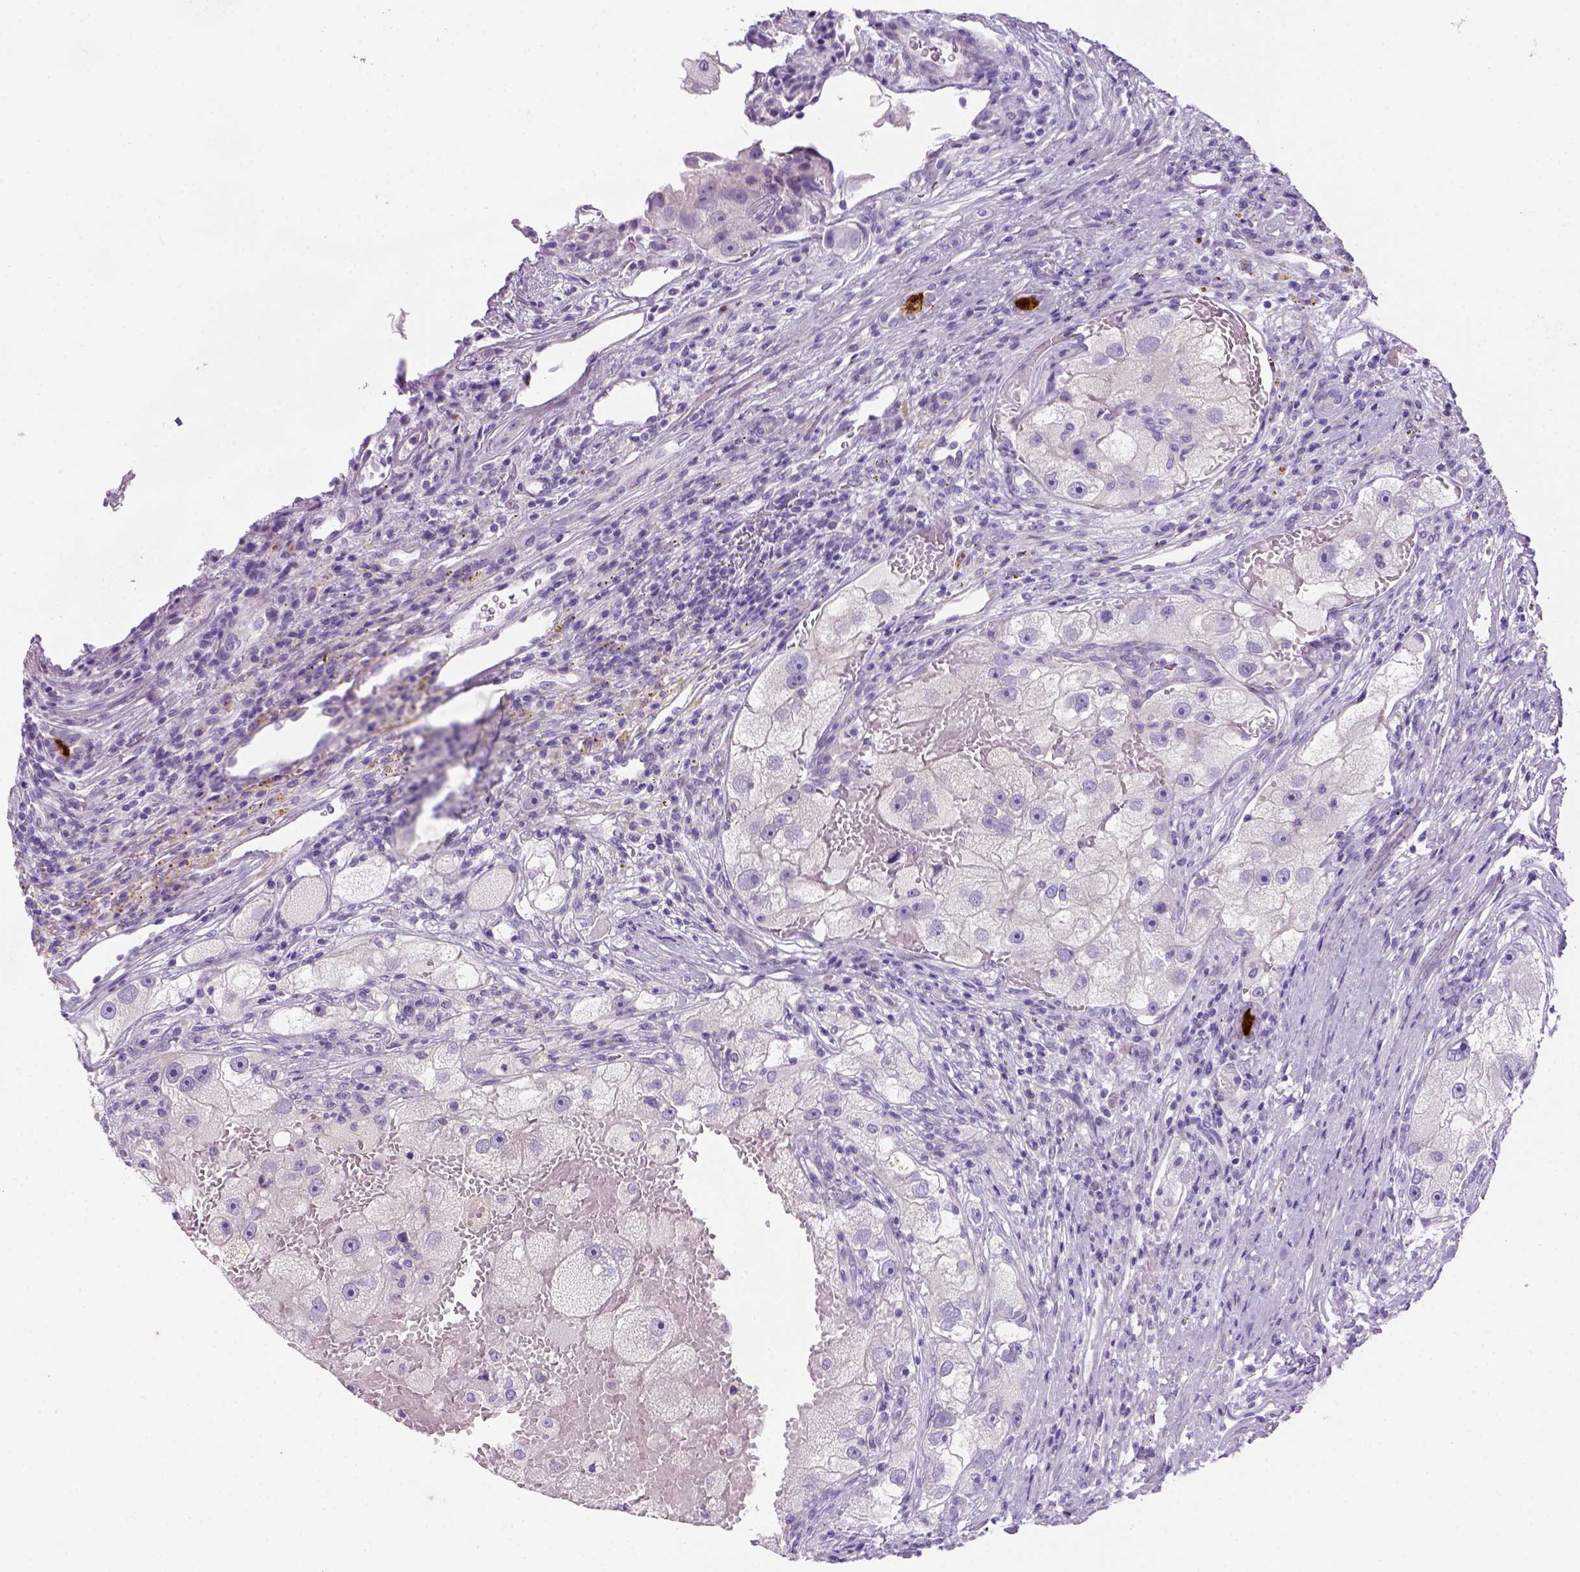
{"staining": {"intensity": "negative", "quantity": "none", "location": "none"}, "tissue": "renal cancer", "cell_type": "Tumor cells", "image_type": "cancer", "snomed": [{"axis": "morphology", "description": "Adenocarcinoma, NOS"}, {"axis": "topography", "description": "Kidney"}], "caption": "This is an immunohistochemistry histopathology image of human renal cancer. There is no expression in tumor cells.", "gene": "DNAH11", "patient": {"sex": "male", "age": 63}}